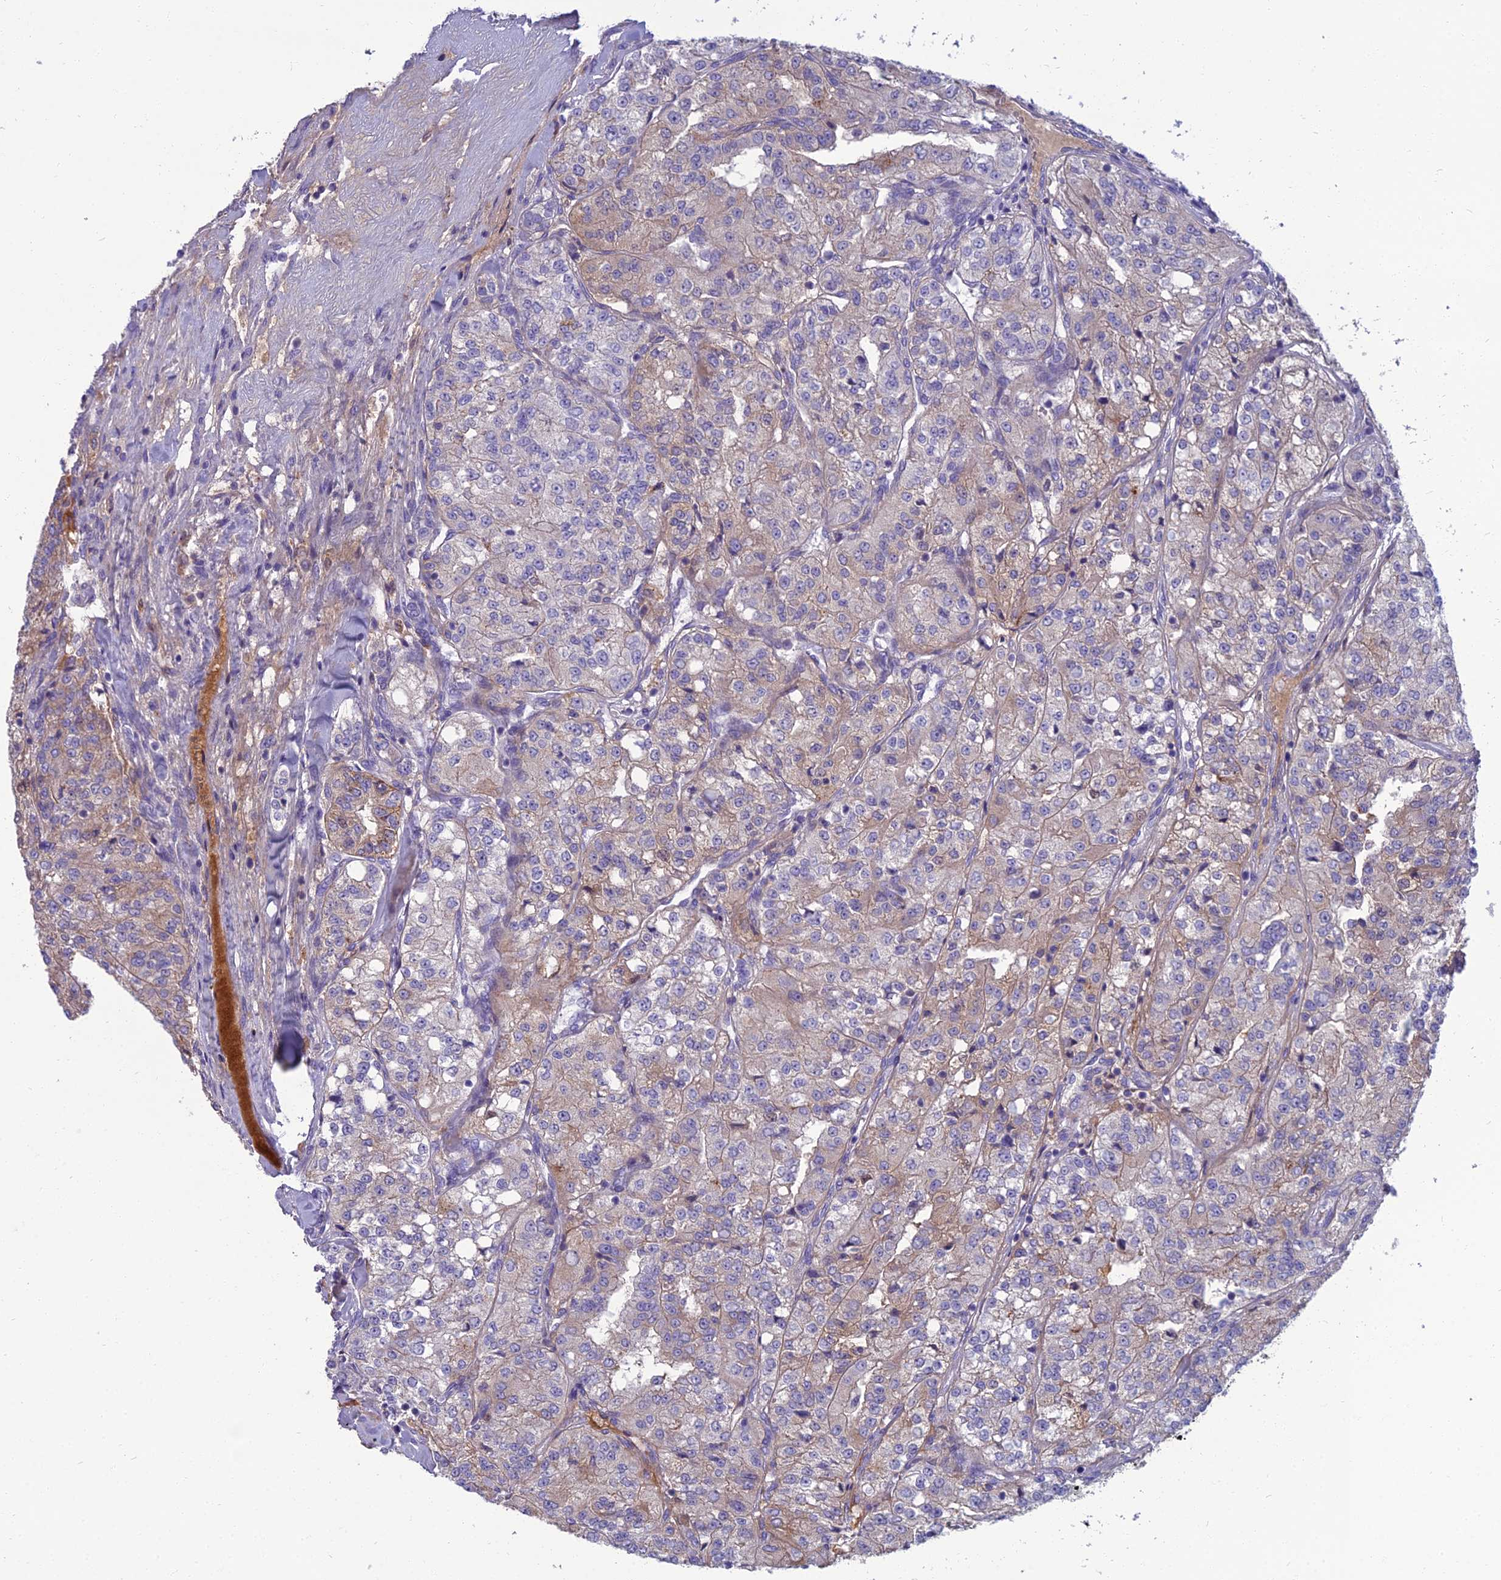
{"staining": {"intensity": "weak", "quantity": "<25%", "location": "cytoplasmic/membranous"}, "tissue": "renal cancer", "cell_type": "Tumor cells", "image_type": "cancer", "snomed": [{"axis": "morphology", "description": "Adenocarcinoma, NOS"}, {"axis": "topography", "description": "Kidney"}], "caption": "There is no significant positivity in tumor cells of renal cancer (adenocarcinoma).", "gene": "SPTLC3", "patient": {"sex": "female", "age": 63}}